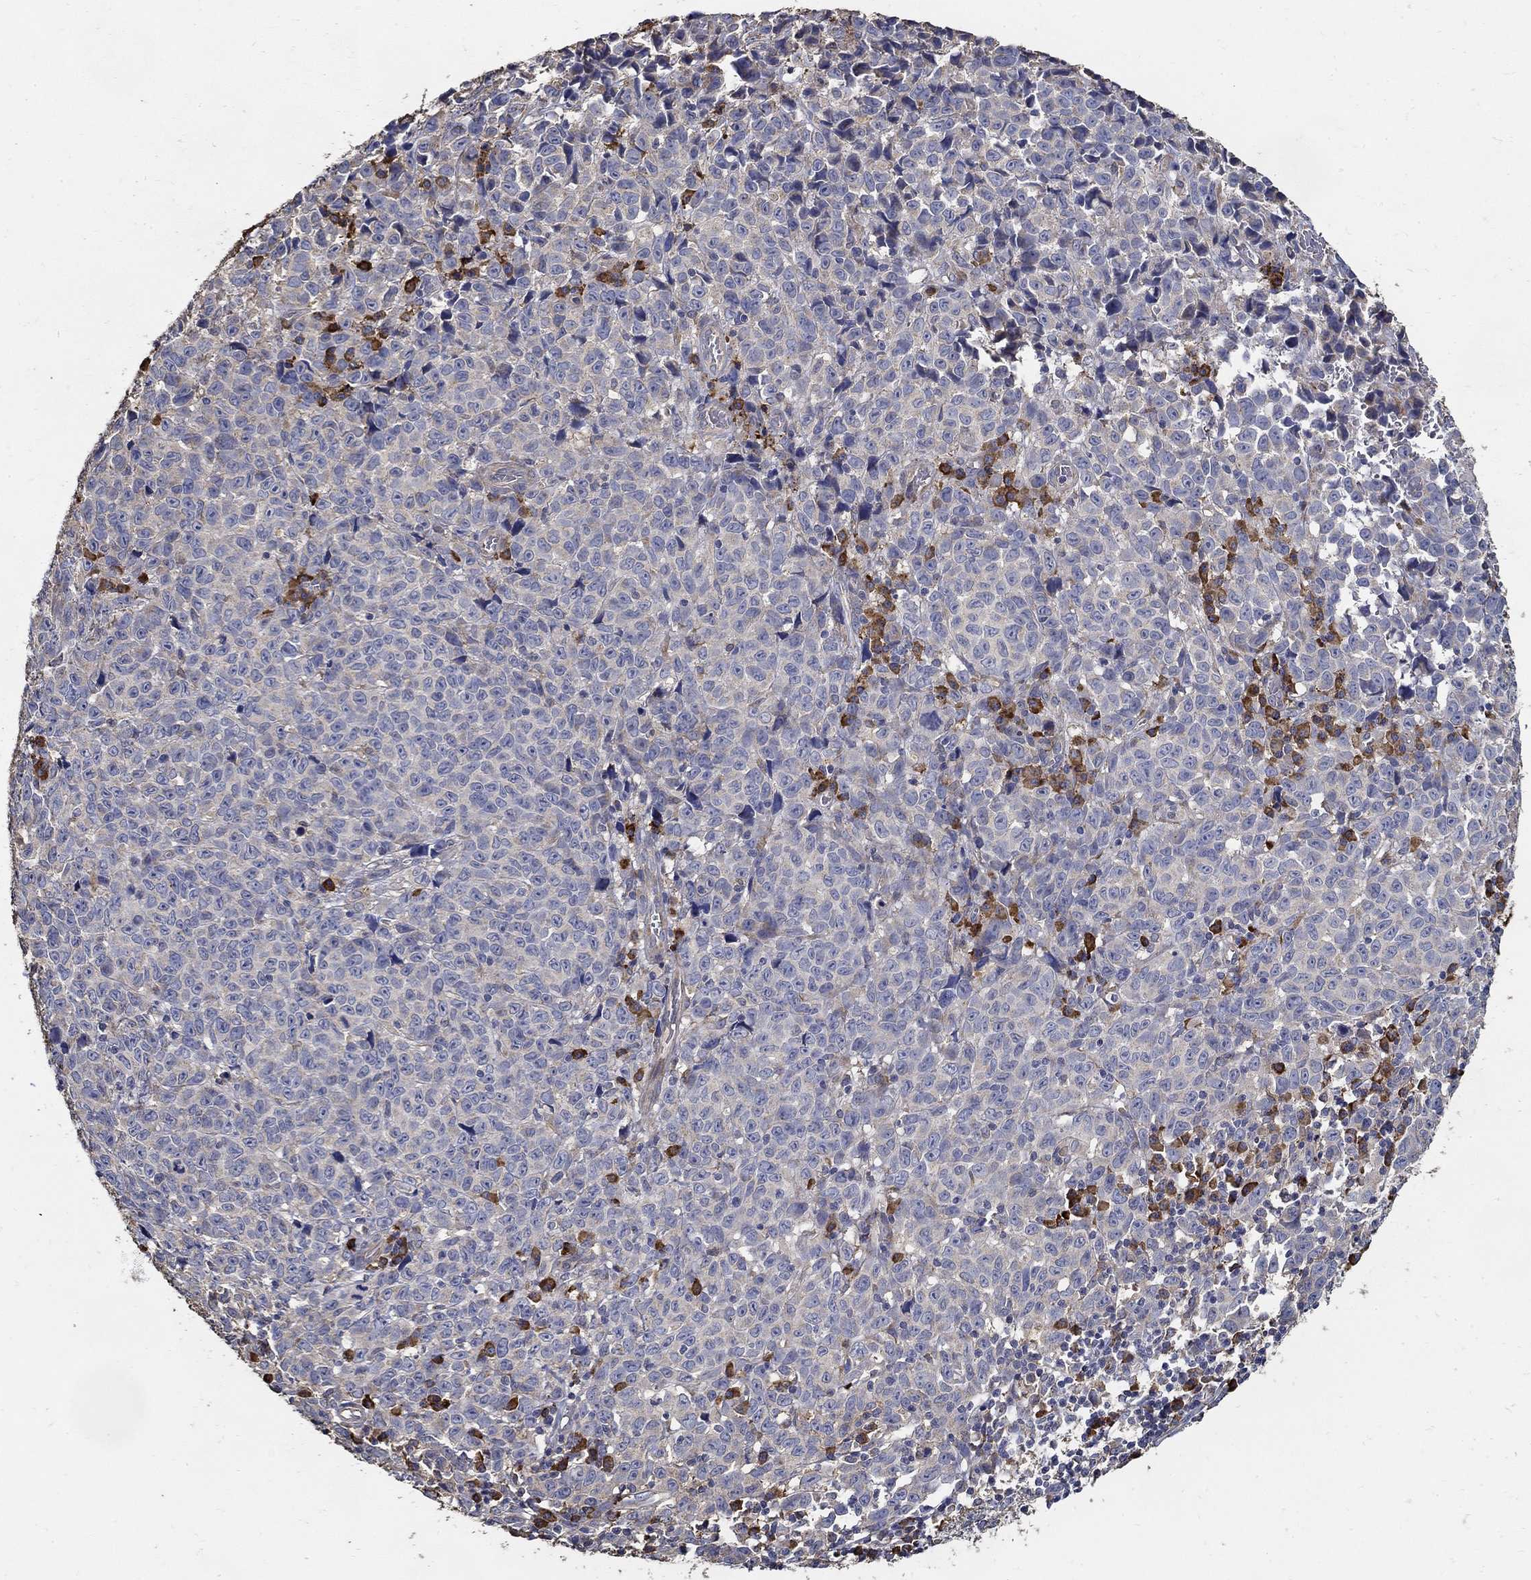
{"staining": {"intensity": "negative", "quantity": "none", "location": "none"}, "tissue": "melanoma", "cell_type": "Tumor cells", "image_type": "cancer", "snomed": [{"axis": "morphology", "description": "Malignant melanoma, NOS"}, {"axis": "topography", "description": "Vulva, labia, clitoris and Bartholin´s gland, NO"}], "caption": "DAB immunohistochemical staining of human melanoma reveals no significant staining in tumor cells.", "gene": "EMILIN3", "patient": {"sex": "female", "age": 75}}